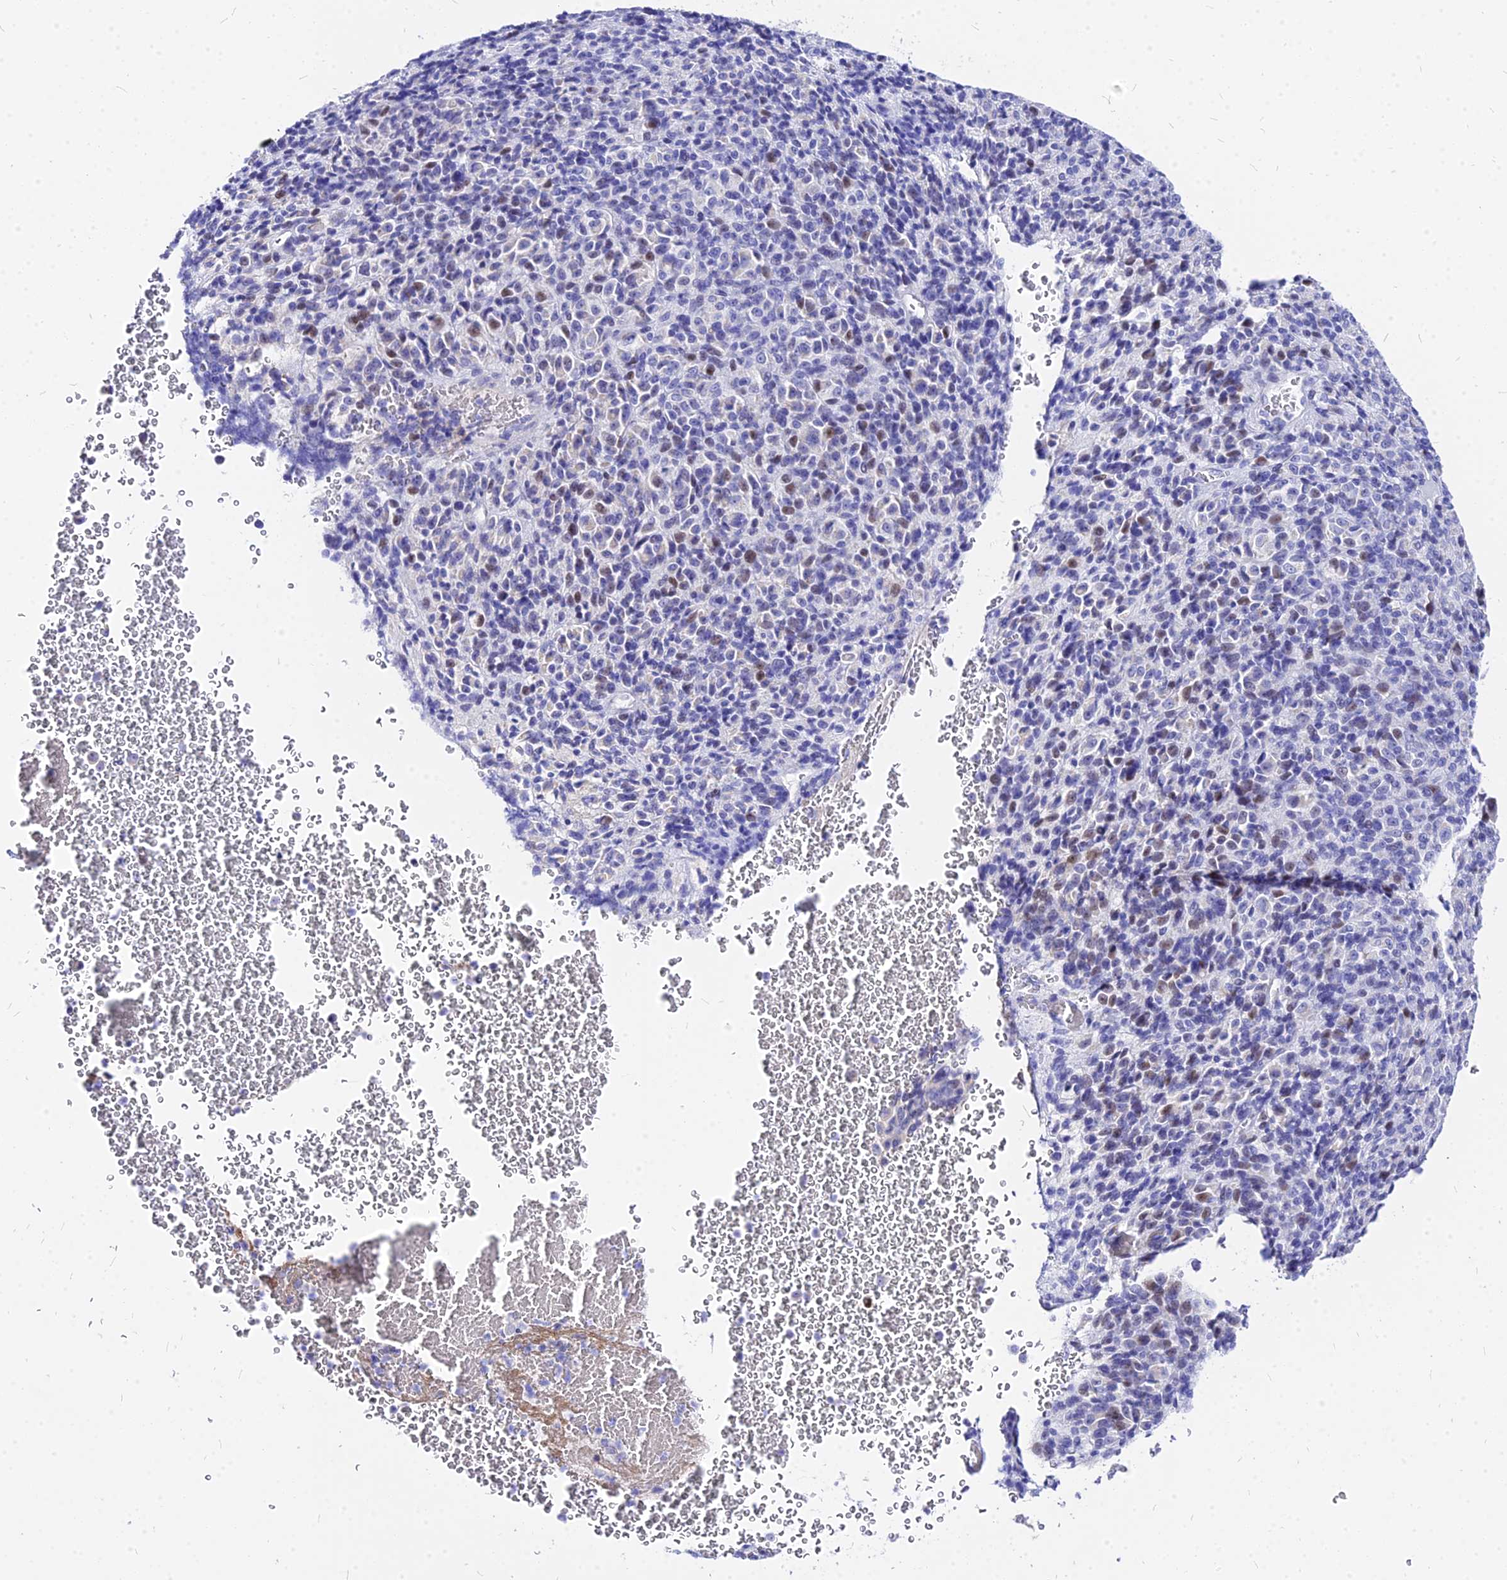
{"staining": {"intensity": "moderate", "quantity": "<25%", "location": "nuclear"}, "tissue": "melanoma", "cell_type": "Tumor cells", "image_type": "cancer", "snomed": [{"axis": "morphology", "description": "Malignant melanoma, Metastatic site"}, {"axis": "topography", "description": "Brain"}], "caption": "A brown stain labels moderate nuclear staining of a protein in human melanoma tumor cells.", "gene": "CARD18", "patient": {"sex": "female", "age": 56}}